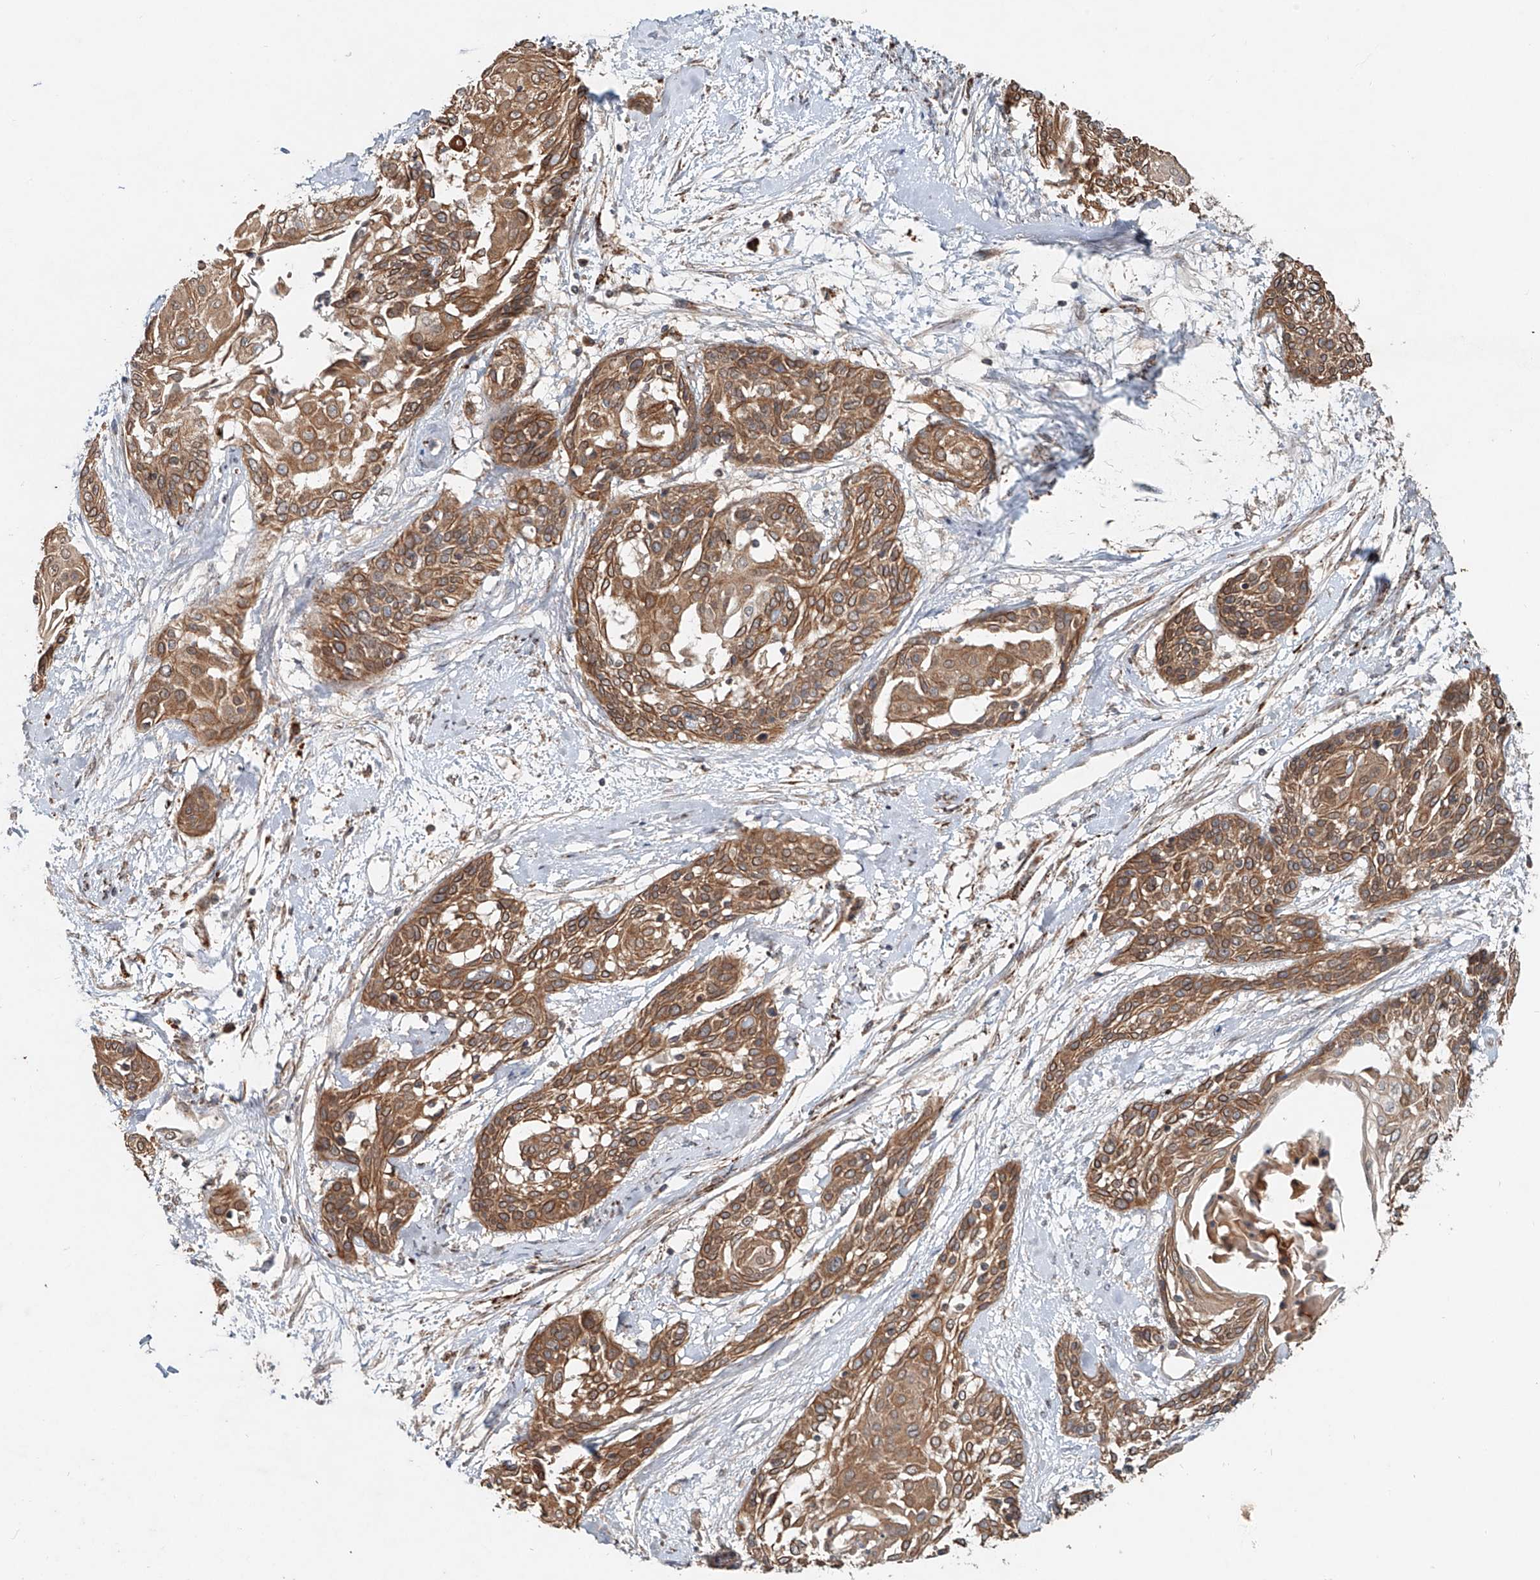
{"staining": {"intensity": "moderate", "quantity": ">75%", "location": "cytoplasmic/membranous"}, "tissue": "cervical cancer", "cell_type": "Tumor cells", "image_type": "cancer", "snomed": [{"axis": "morphology", "description": "Squamous cell carcinoma, NOS"}, {"axis": "topography", "description": "Cervix"}], "caption": "Protein analysis of cervical cancer tissue shows moderate cytoplasmic/membranous staining in about >75% of tumor cells. (Brightfield microscopy of DAB IHC at high magnification).", "gene": "IER5", "patient": {"sex": "female", "age": 57}}